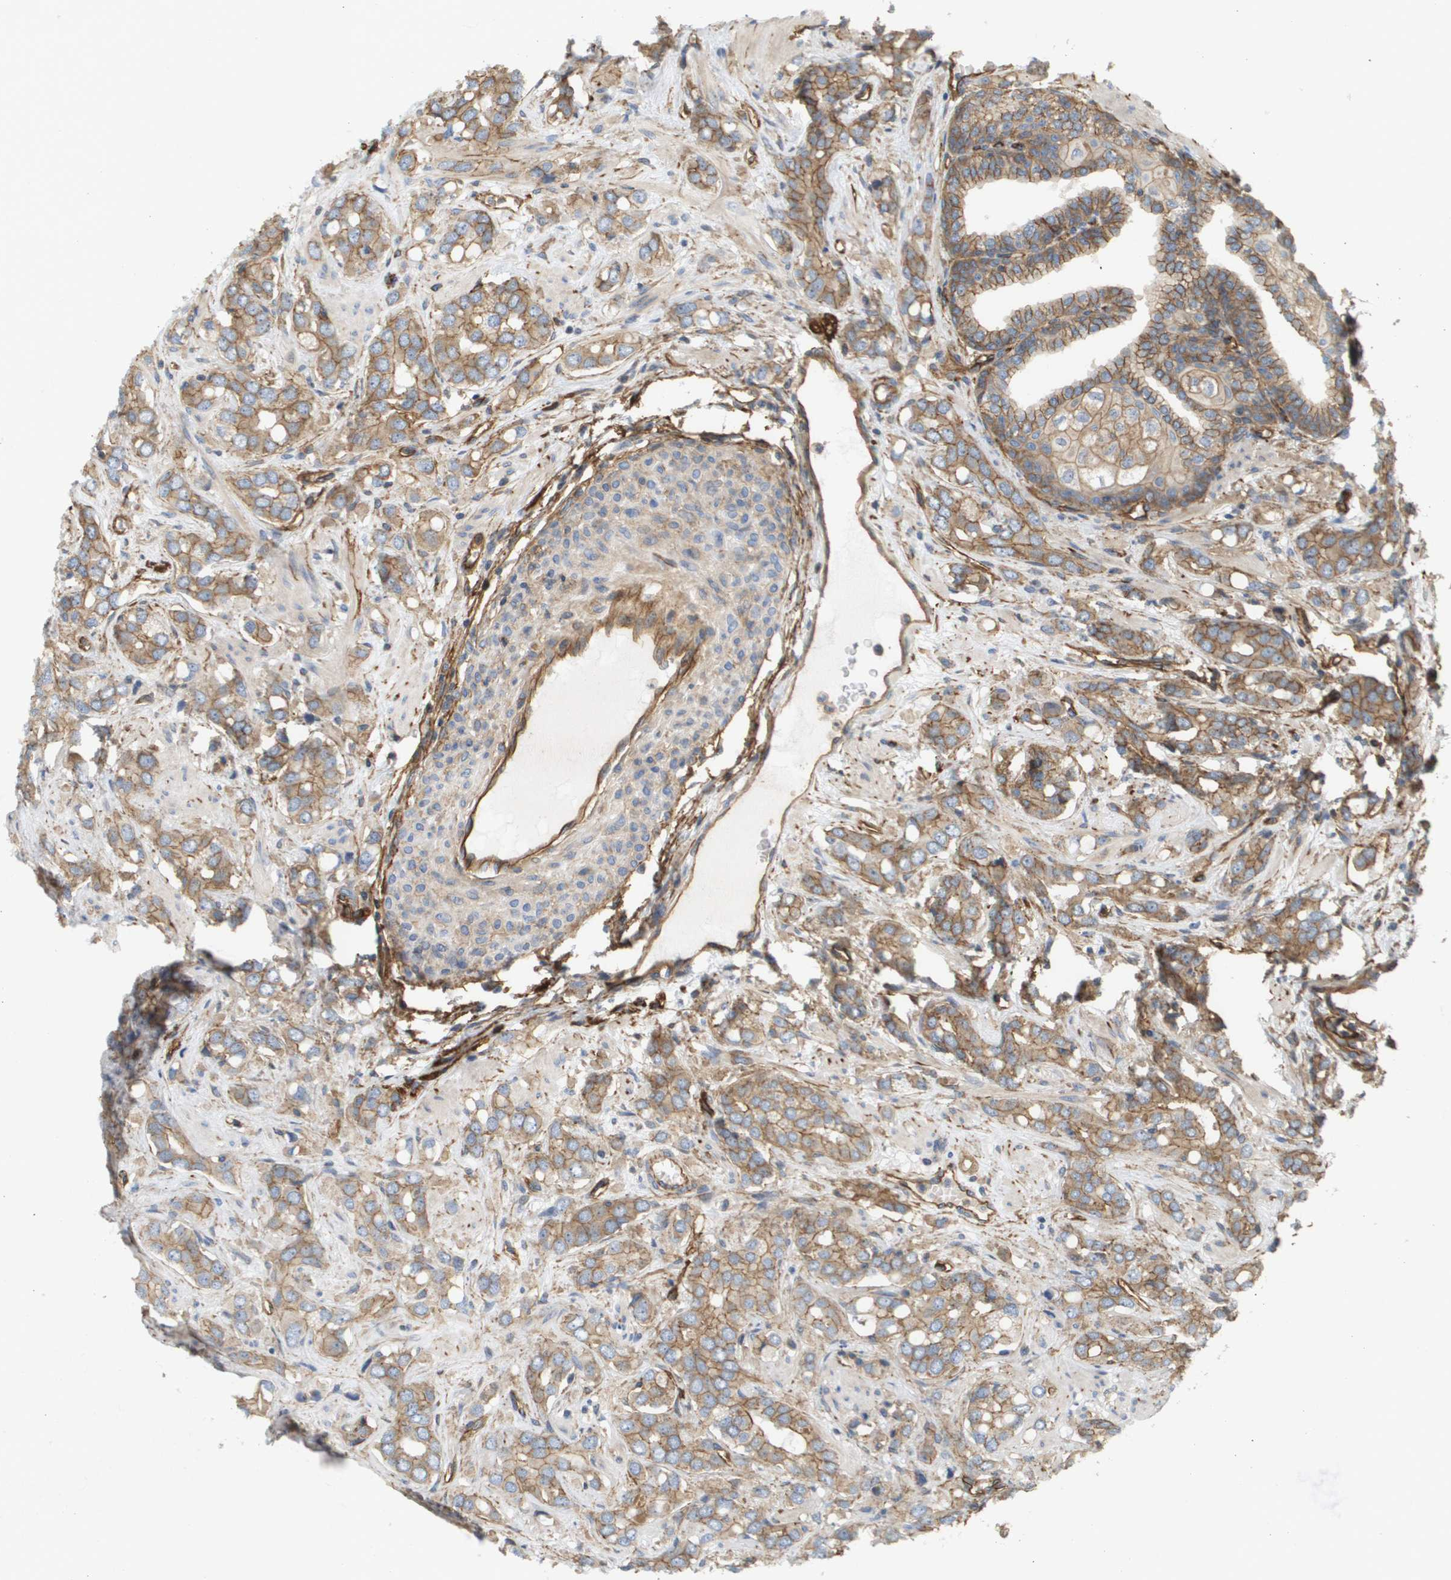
{"staining": {"intensity": "moderate", "quantity": ">75%", "location": "cytoplasmic/membranous"}, "tissue": "prostate cancer", "cell_type": "Tumor cells", "image_type": "cancer", "snomed": [{"axis": "morphology", "description": "Adenocarcinoma, High grade"}, {"axis": "topography", "description": "Prostate"}], "caption": "Immunohistochemical staining of prostate high-grade adenocarcinoma demonstrates medium levels of moderate cytoplasmic/membranous protein positivity in about >75% of tumor cells.", "gene": "SGMS2", "patient": {"sex": "male", "age": 64}}